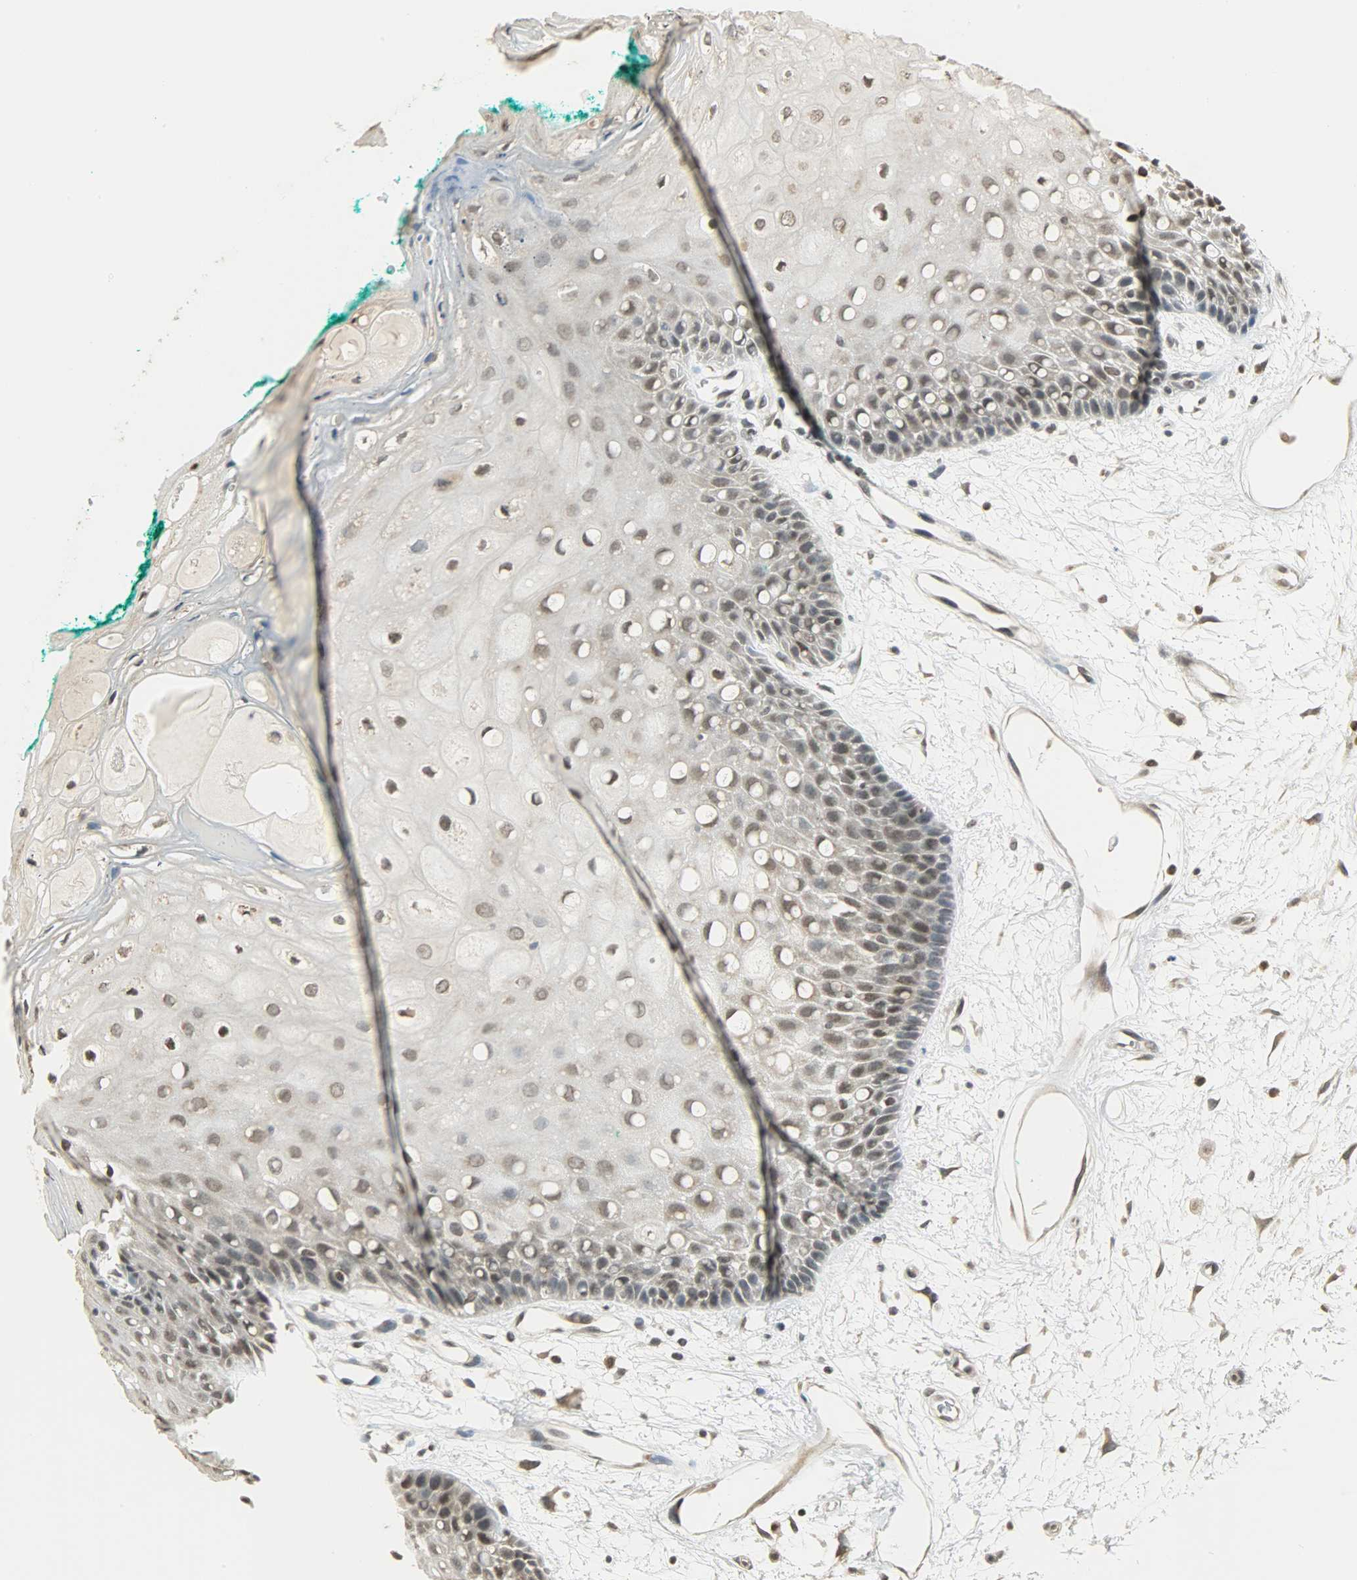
{"staining": {"intensity": "weak", "quantity": "25%-75%", "location": "nuclear"}, "tissue": "oral mucosa", "cell_type": "Squamous epithelial cells", "image_type": "normal", "snomed": [{"axis": "morphology", "description": "Normal tissue, NOS"}, {"axis": "morphology", "description": "Squamous cell carcinoma, NOS"}, {"axis": "topography", "description": "Skeletal muscle"}, {"axis": "topography", "description": "Oral tissue"}, {"axis": "topography", "description": "Head-Neck"}], "caption": "A brown stain labels weak nuclear positivity of a protein in squamous epithelial cells of normal oral mucosa. The staining was performed using DAB to visualize the protein expression in brown, while the nuclei were stained in blue with hematoxylin (Magnification: 20x).", "gene": "SMARCA5", "patient": {"sex": "female", "age": 84}}